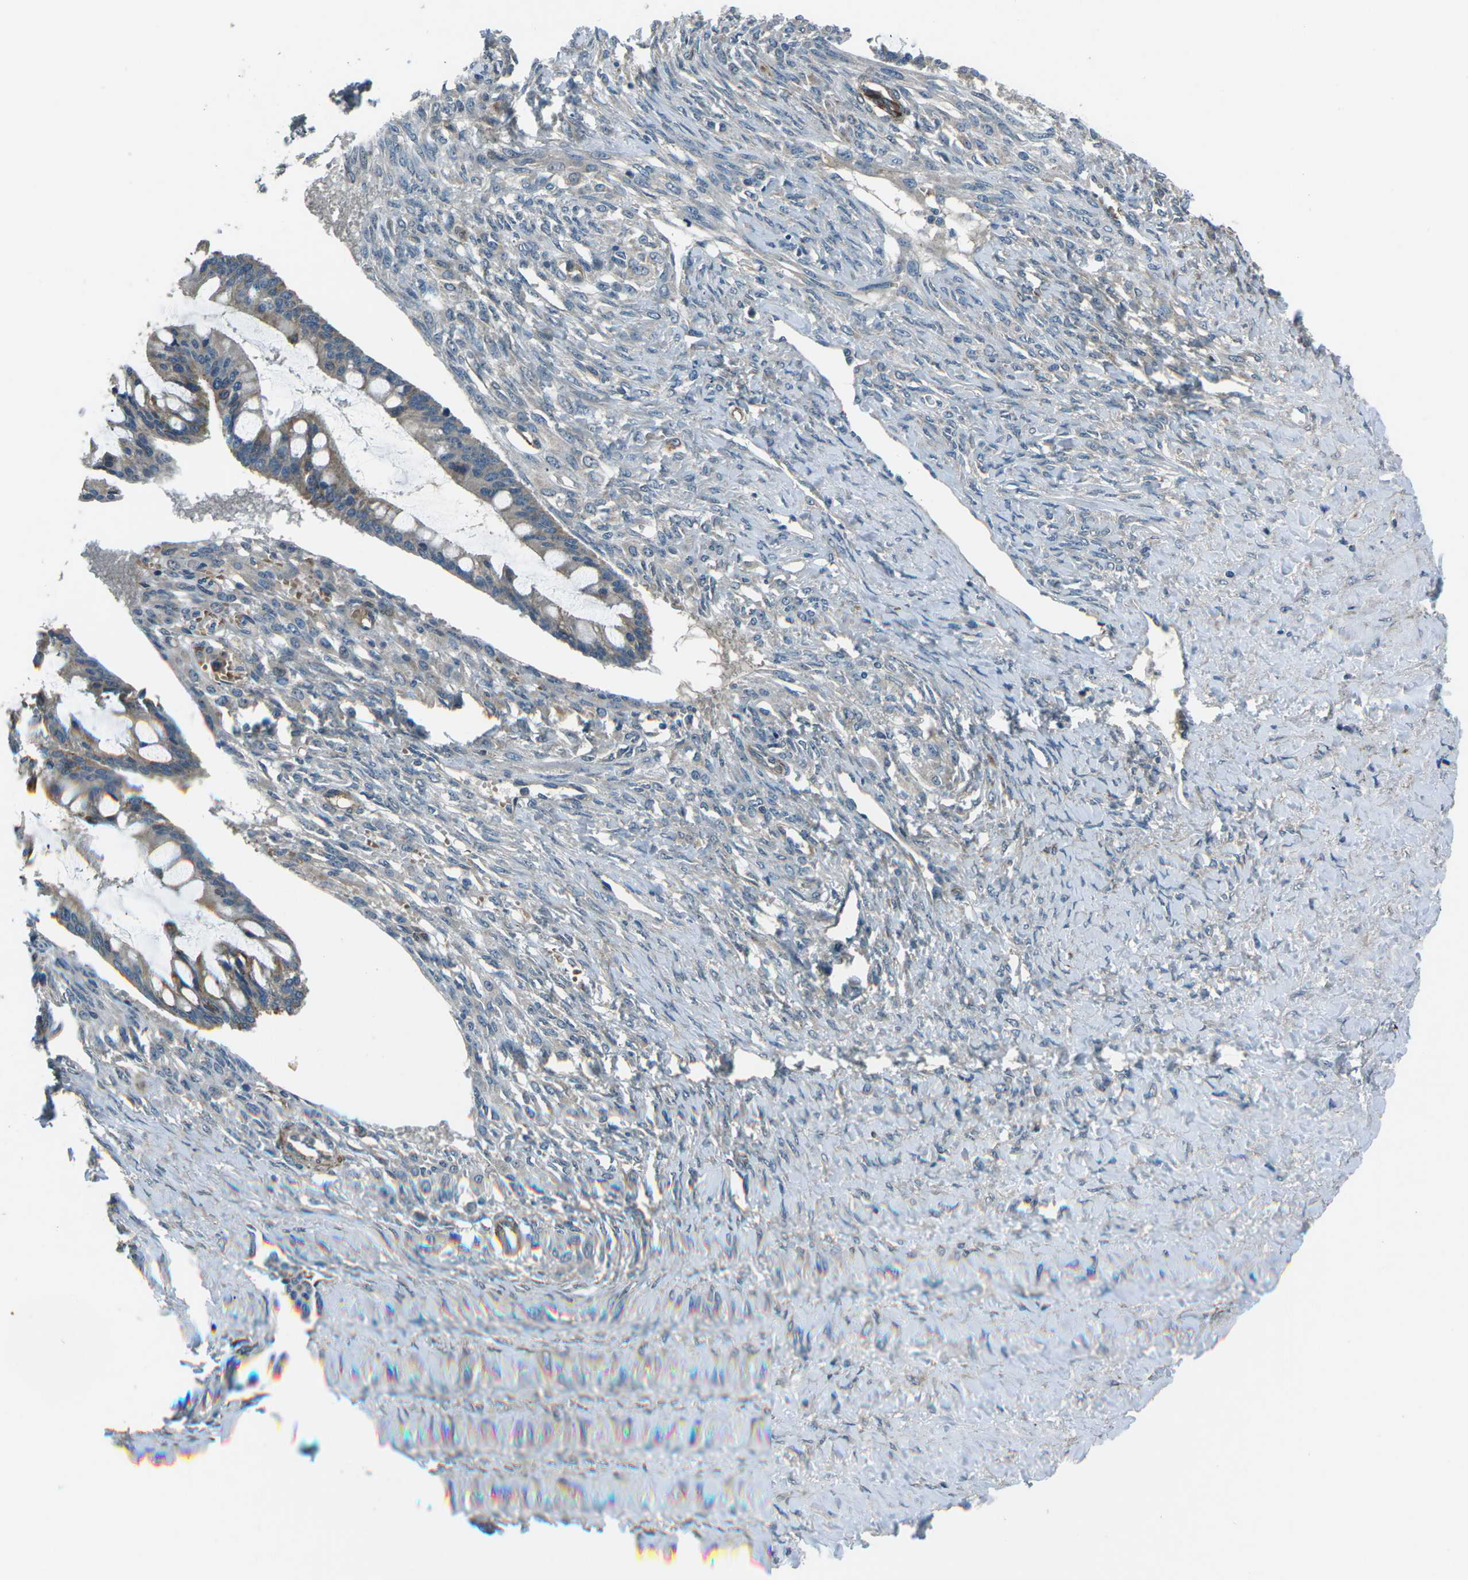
{"staining": {"intensity": "weak", "quantity": "25%-75%", "location": "cytoplasmic/membranous"}, "tissue": "ovarian cancer", "cell_type": "Tumor cells", "image_type": "cancer", "snomed": [{"axis": "morphology", "description": "Cystadenocarcinoma, mucinous, NOS"}, {"axis": "topography", "description": "Ovary"}], "caption": "A low amount of weak cytoplasmic/membranous expression is seen in approximately 25%-75% of tumor cells in ovarian cancer tissue. The staining was performed using DAB (3,3'-diaminobenzidine), with brown indicating positive protein expression. Nuclei are stained blue with hematoxylin.", "gene": "AFAP1", "patient": {"sex": "female", "age": 73}}